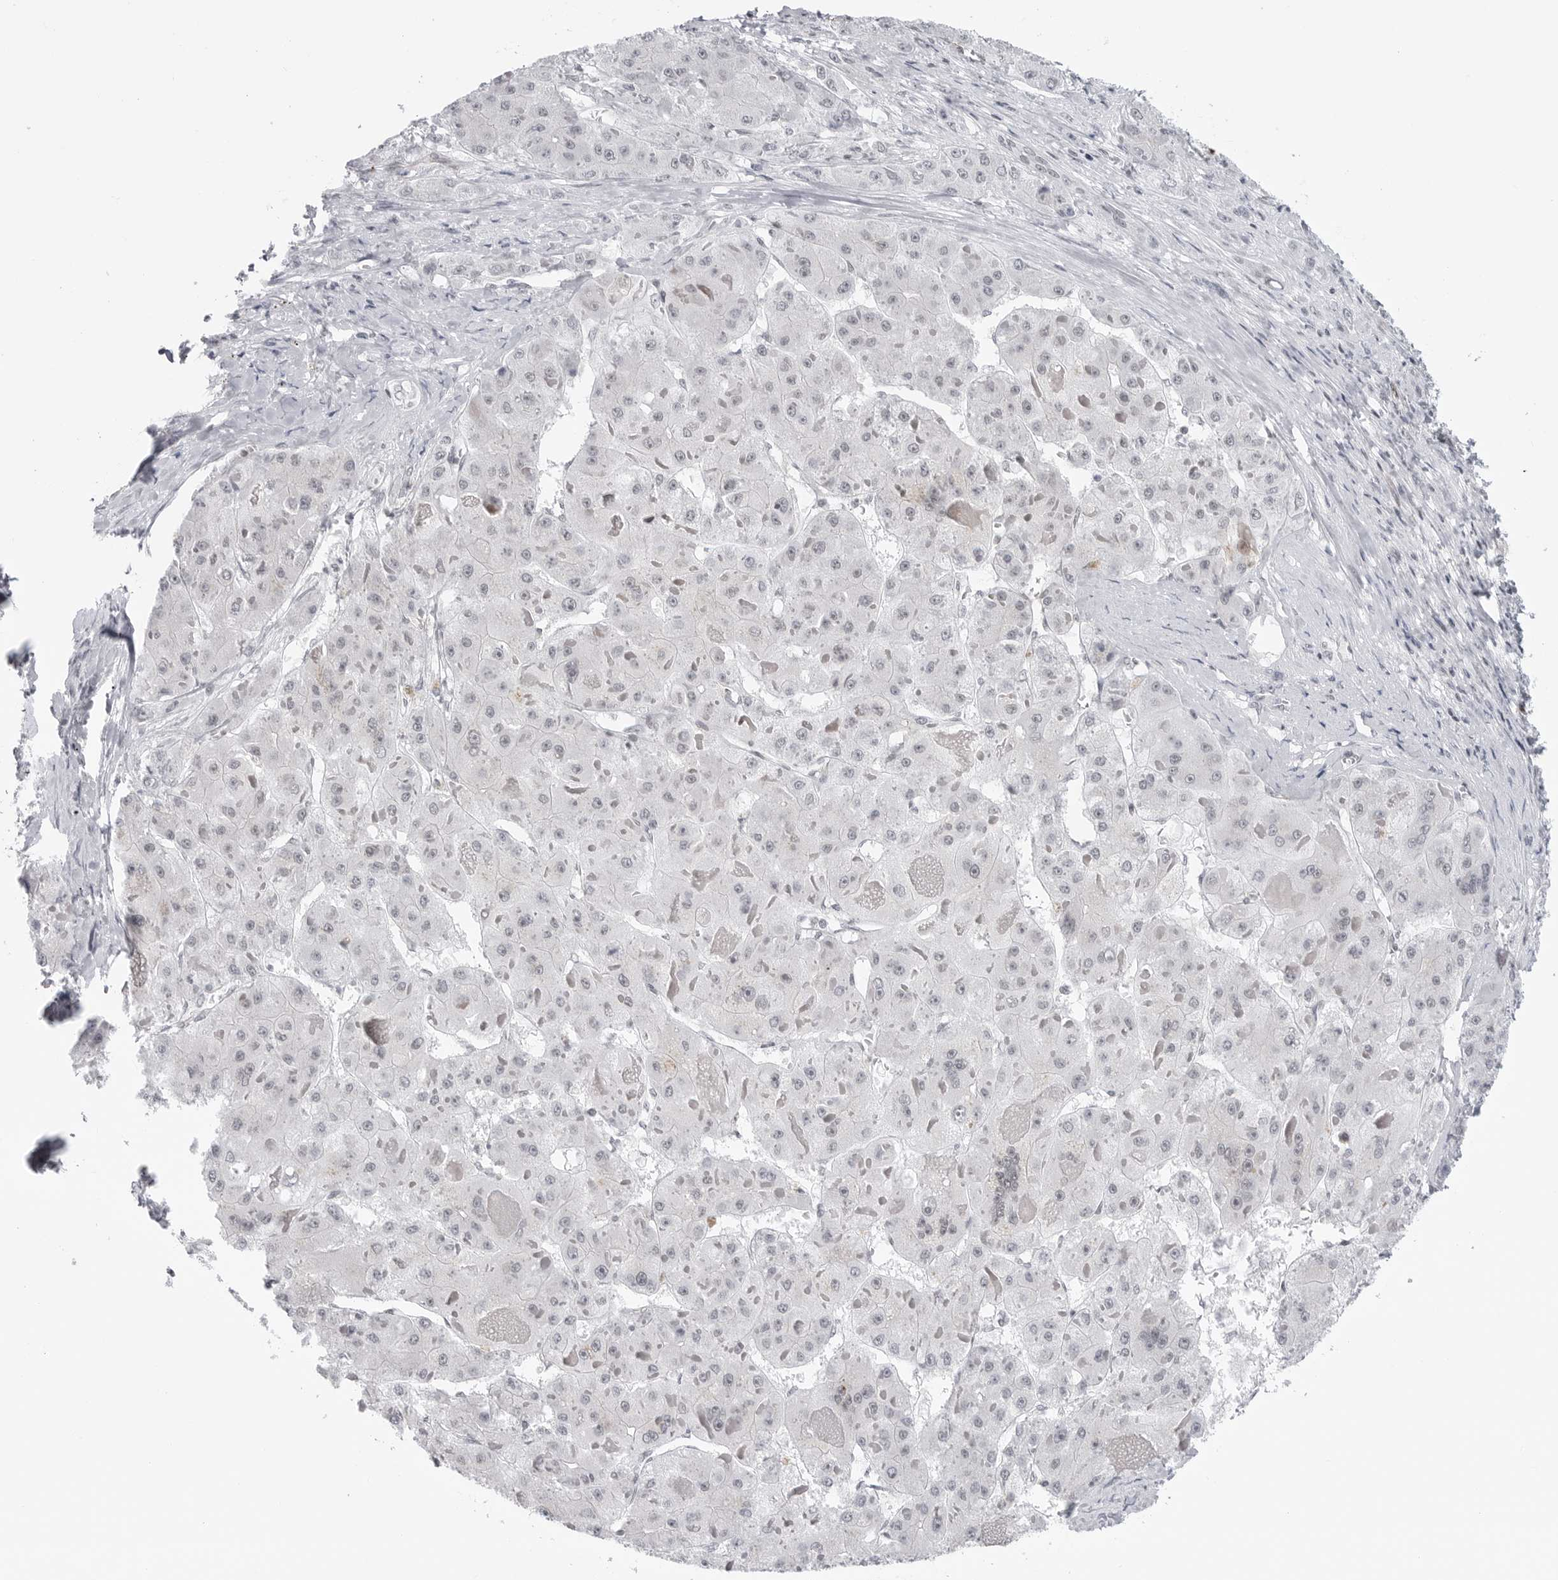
{"staining": {"intensity": "negative", "quantity": "none", "location": "none"}, "tissue": "liver cancer", "cell_type": "Tumor cells", "image_type": "cancer", "snomed": [{"axis": "morphology", "description": "Carcinoma, Hepatocellular, NOS"}, {"axis": "topography", "description": "Liver"}], "caption": "Tumor cells are negative for protein expression in human hepatocellular carcinoma (liver). (DAB immunohistochemistry, high magnification).", "gene": "TRIM66", "patient": {"sex": "female", "age": 73}}